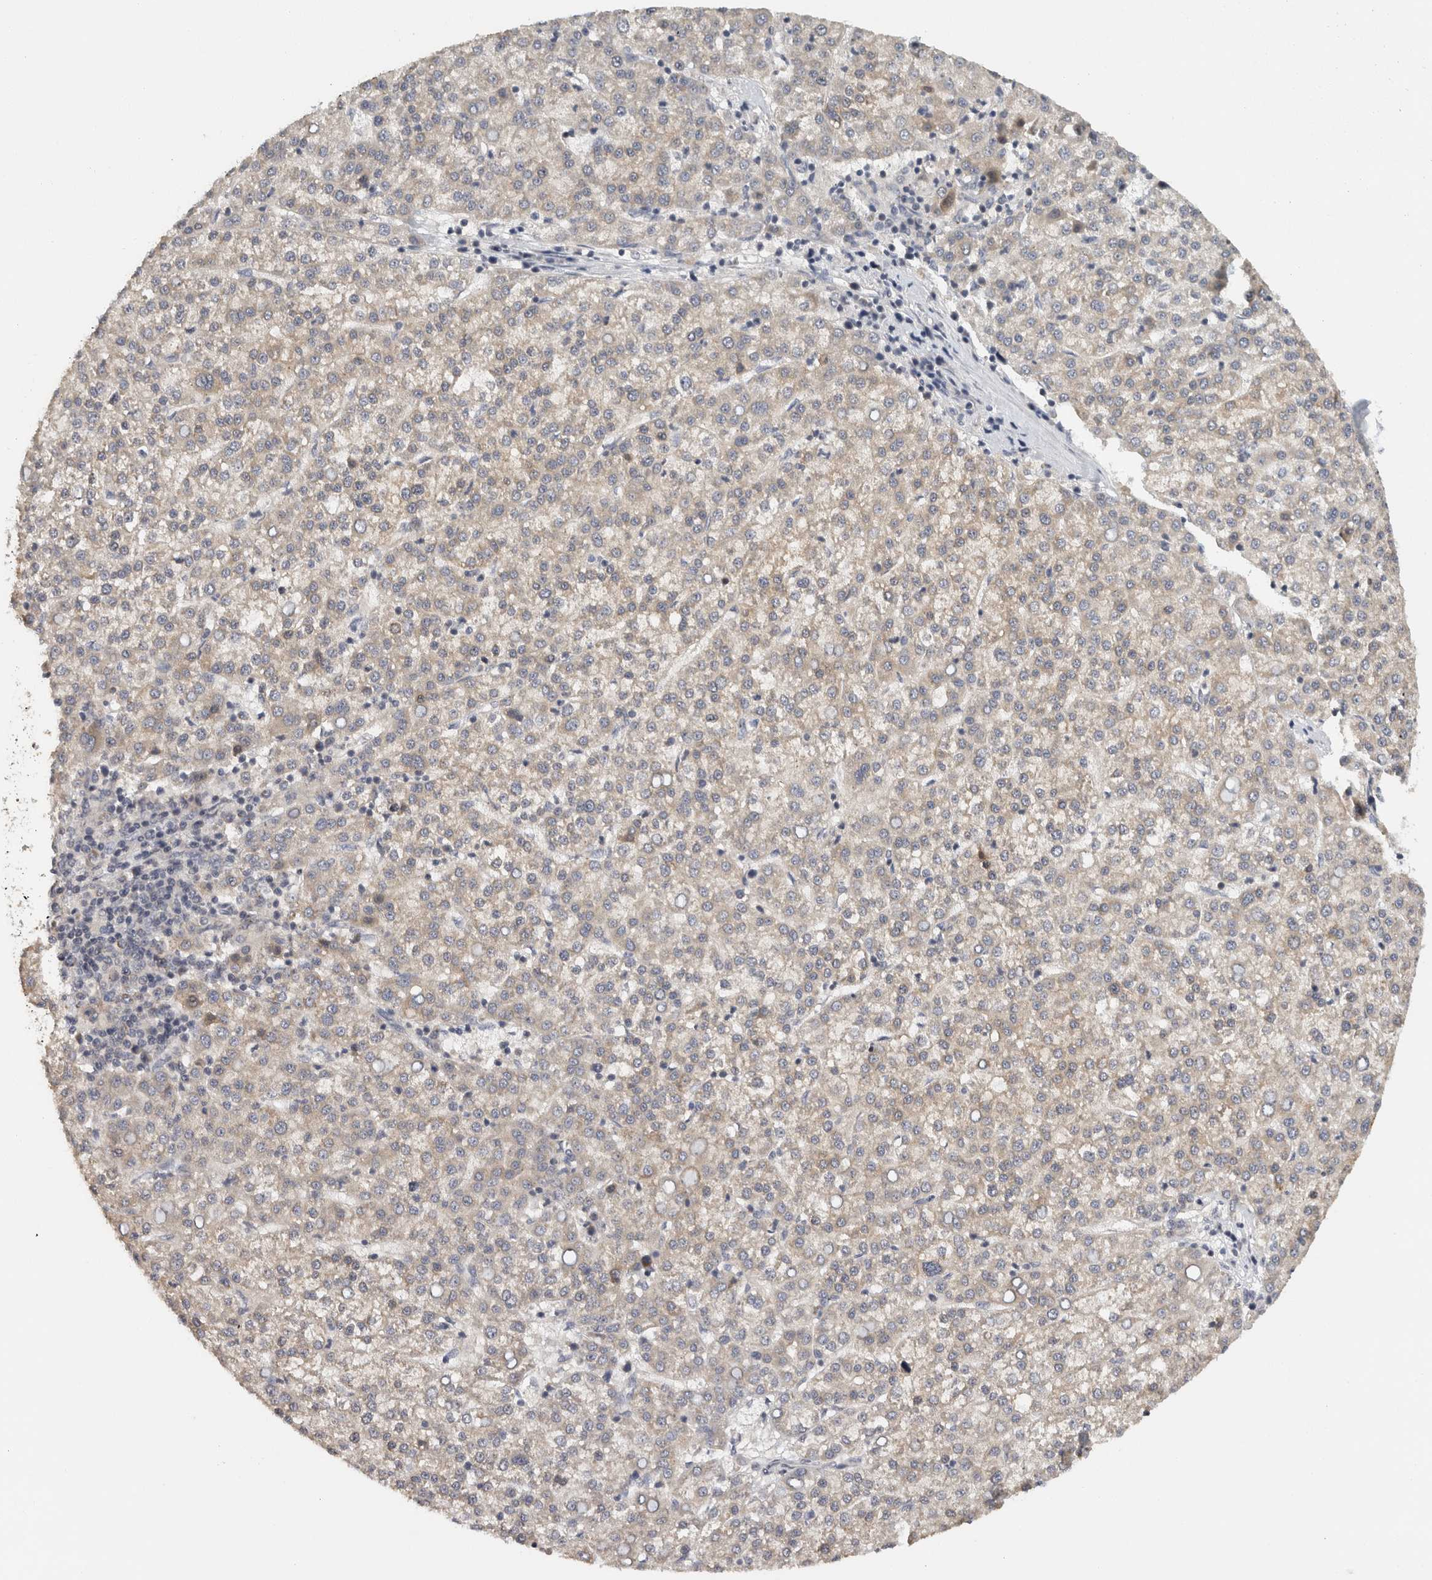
{"staining": {"intensity": "weak", "quantity": "25%-75%", "location": "cytoplasmic/membranous"}, "tissue": "liver cancer", "cell_type": "Tumor cells", "image_type": "cancer", "snomed": [{"axis": "morphology", "description": "Carcinoma, Hepatocellular, NOS"}, {"axis": "topography", "description": "Liver"}], "caption": "Immunohistochemical staining of human hepatocellular carcinoma (liver) exhibits low levels of weak cytoplasmic/membranous expression in about 25%-75% of tumor cells.", "gene": "ACAT2", "patient": {"sex": "female", "age": 58}}